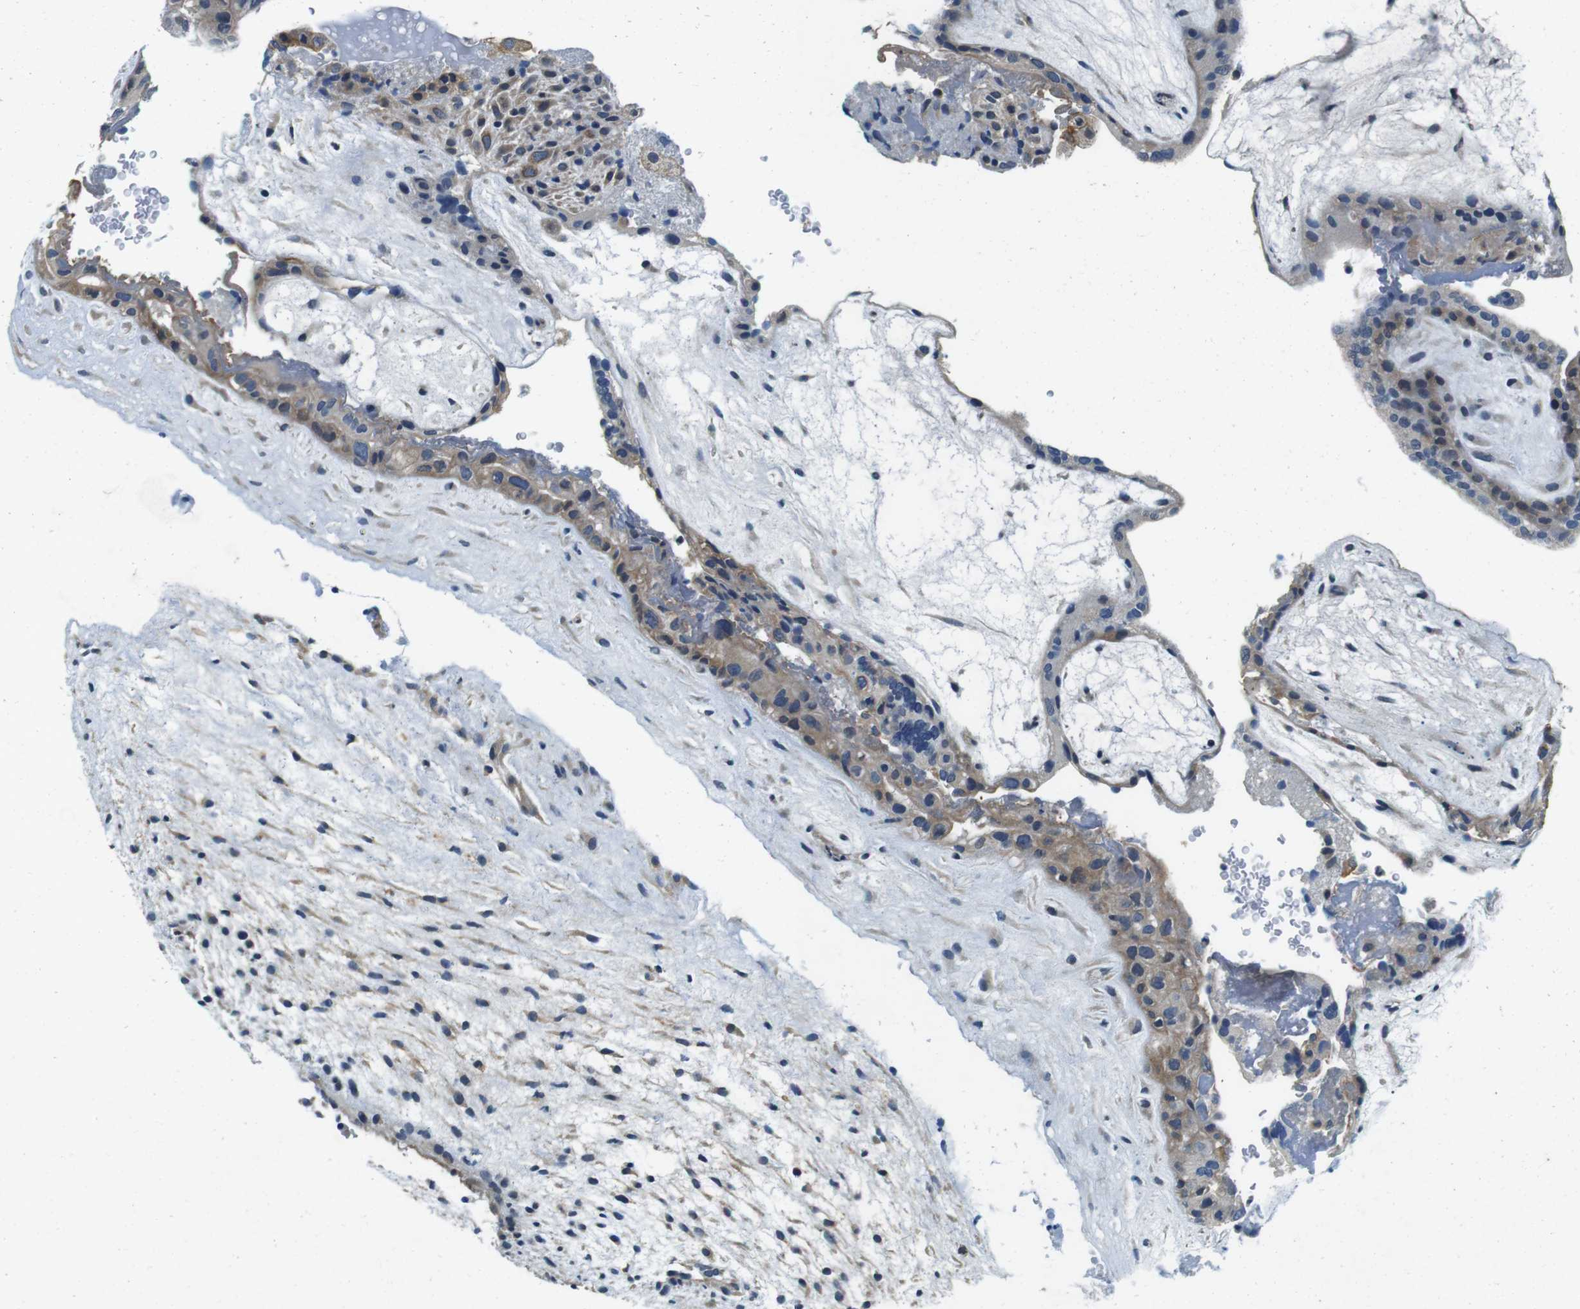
{"staining": {"intensity": "weak", "quantity": ">75%", "location": "cytoplasmic/membranous"}, "tissue": "placenta", "cell_type": "Decidual cells", "image_type": "normal", "snomed": [{"axis": "morphology", "description": "Normal tissue, NOS"}, {"axis": "topography", "description": "Placenta"}], "caption": "Placenta stained with a brown dye exhibits weak cytoplasmic/membranous positive positivity in about >75% of decidual cells.", "gene": "DTNA", "patient": {"sex": "female", "age": 19}}